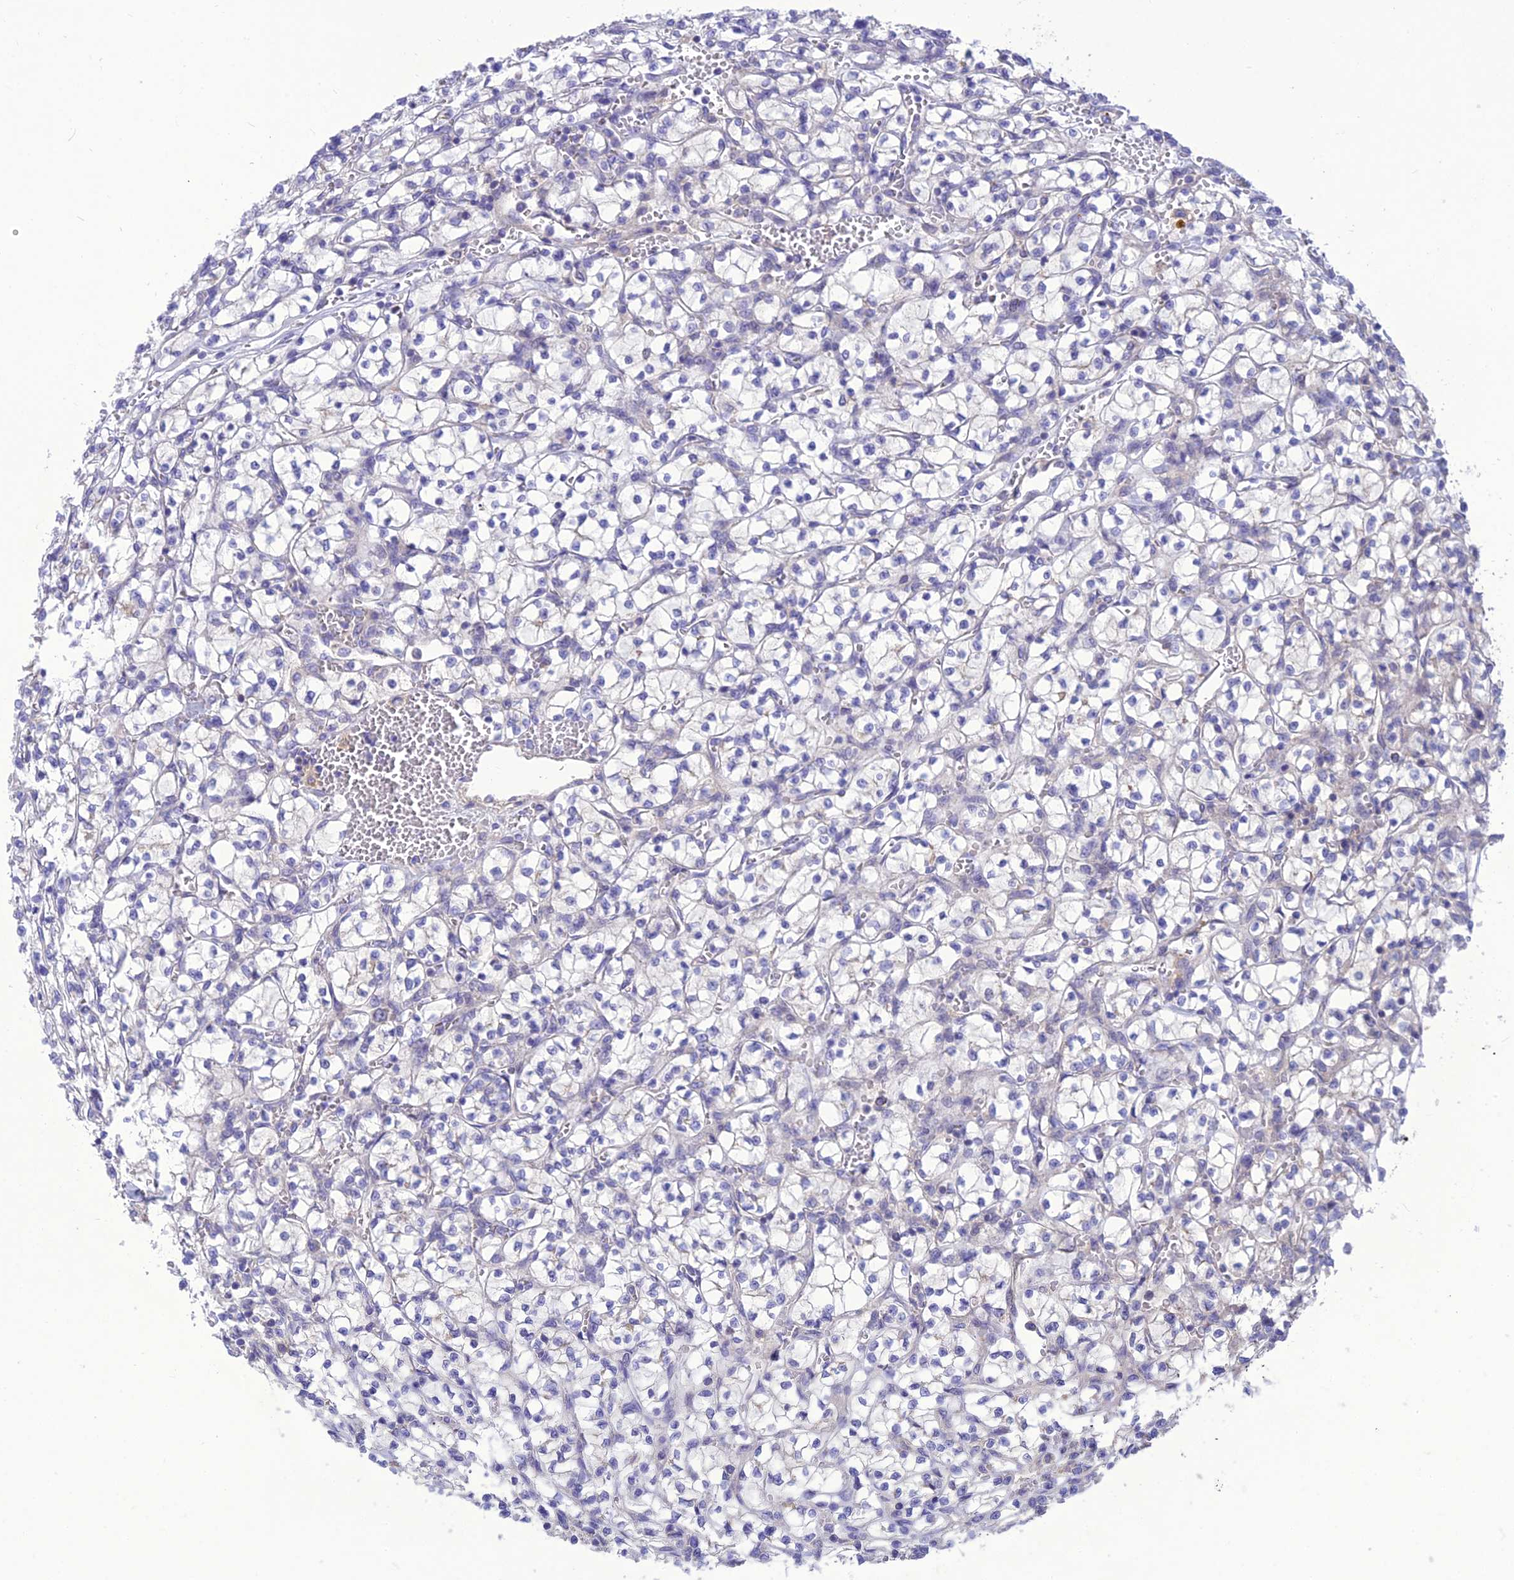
{"staining": {"intensity": "negative", "quantity": "none", "location": "none"}, "tissue": "renal cancer", "cell_type": "Tumor cells", "image_type": "cancer", "snomed": [{"axis": "morphology", "description": "Adenocarcinoma, NOS"}, {"axis": "topography", "description": "Kidney"}], "caption": "A high-resolution histopathology image shows immunohistochemistry staining of renal cancer, which displays no significant positivity in tumor cells.", "gene": "TEKT3", "patient": {"sex": "female", "age": 64}}